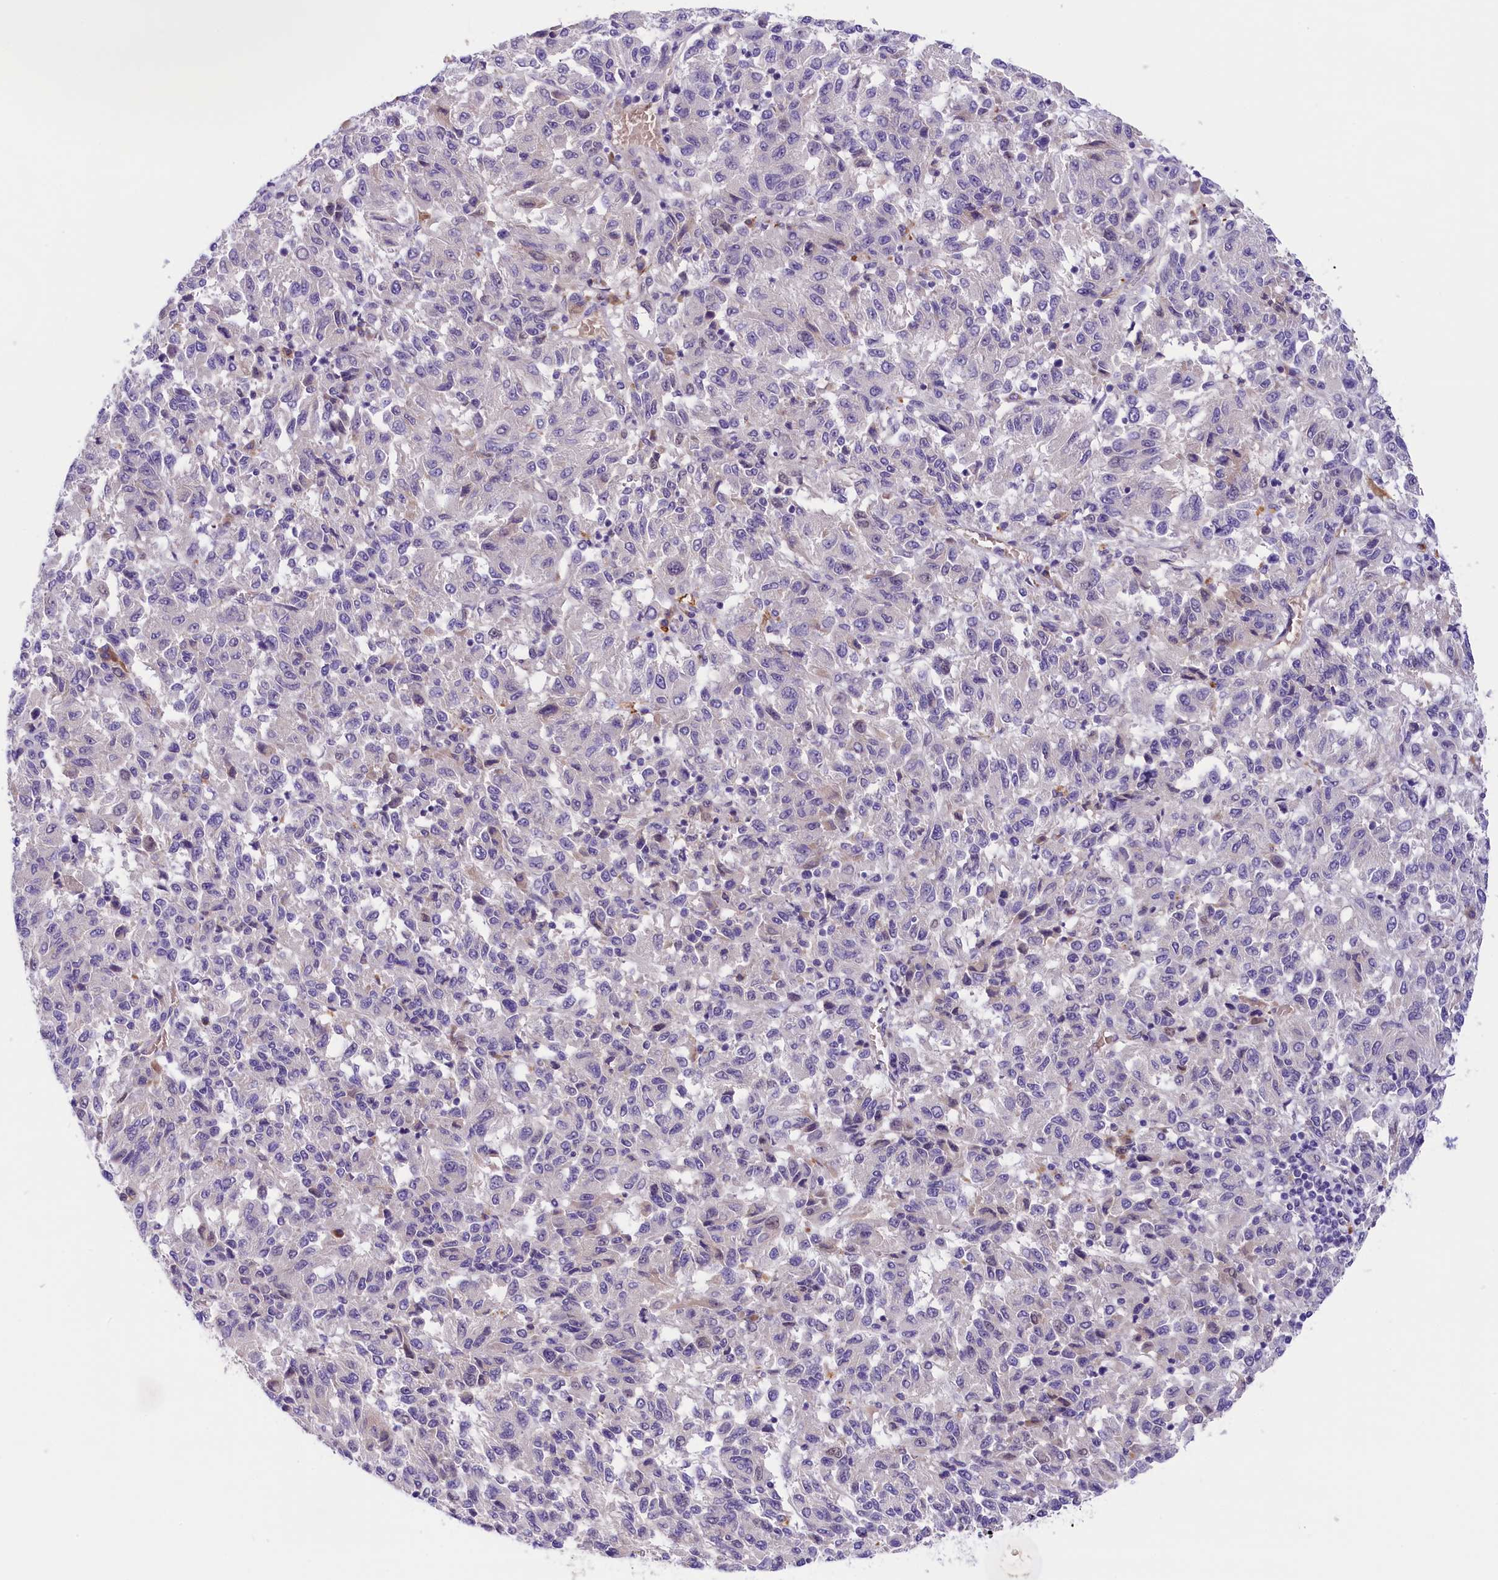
{"staining": {"intensity": "negative", "quantity": "none", "location": "none"}, "tissue": "melanoma", "cell_type": "Tumor cells", "image_type": "cancer", "snomed": [{"axis": "morphology", "description": "Malignant melanoma, Metastatic site"}, {"axis": "topography", "description": "Lung"}], "caption": "Malignant melanoma (metastatic site) was stained to show a protein in brown. There is no significant expression in tumor cells.", "gene": "CCDC32", "patient": {"sex": "male", "age": 64}}